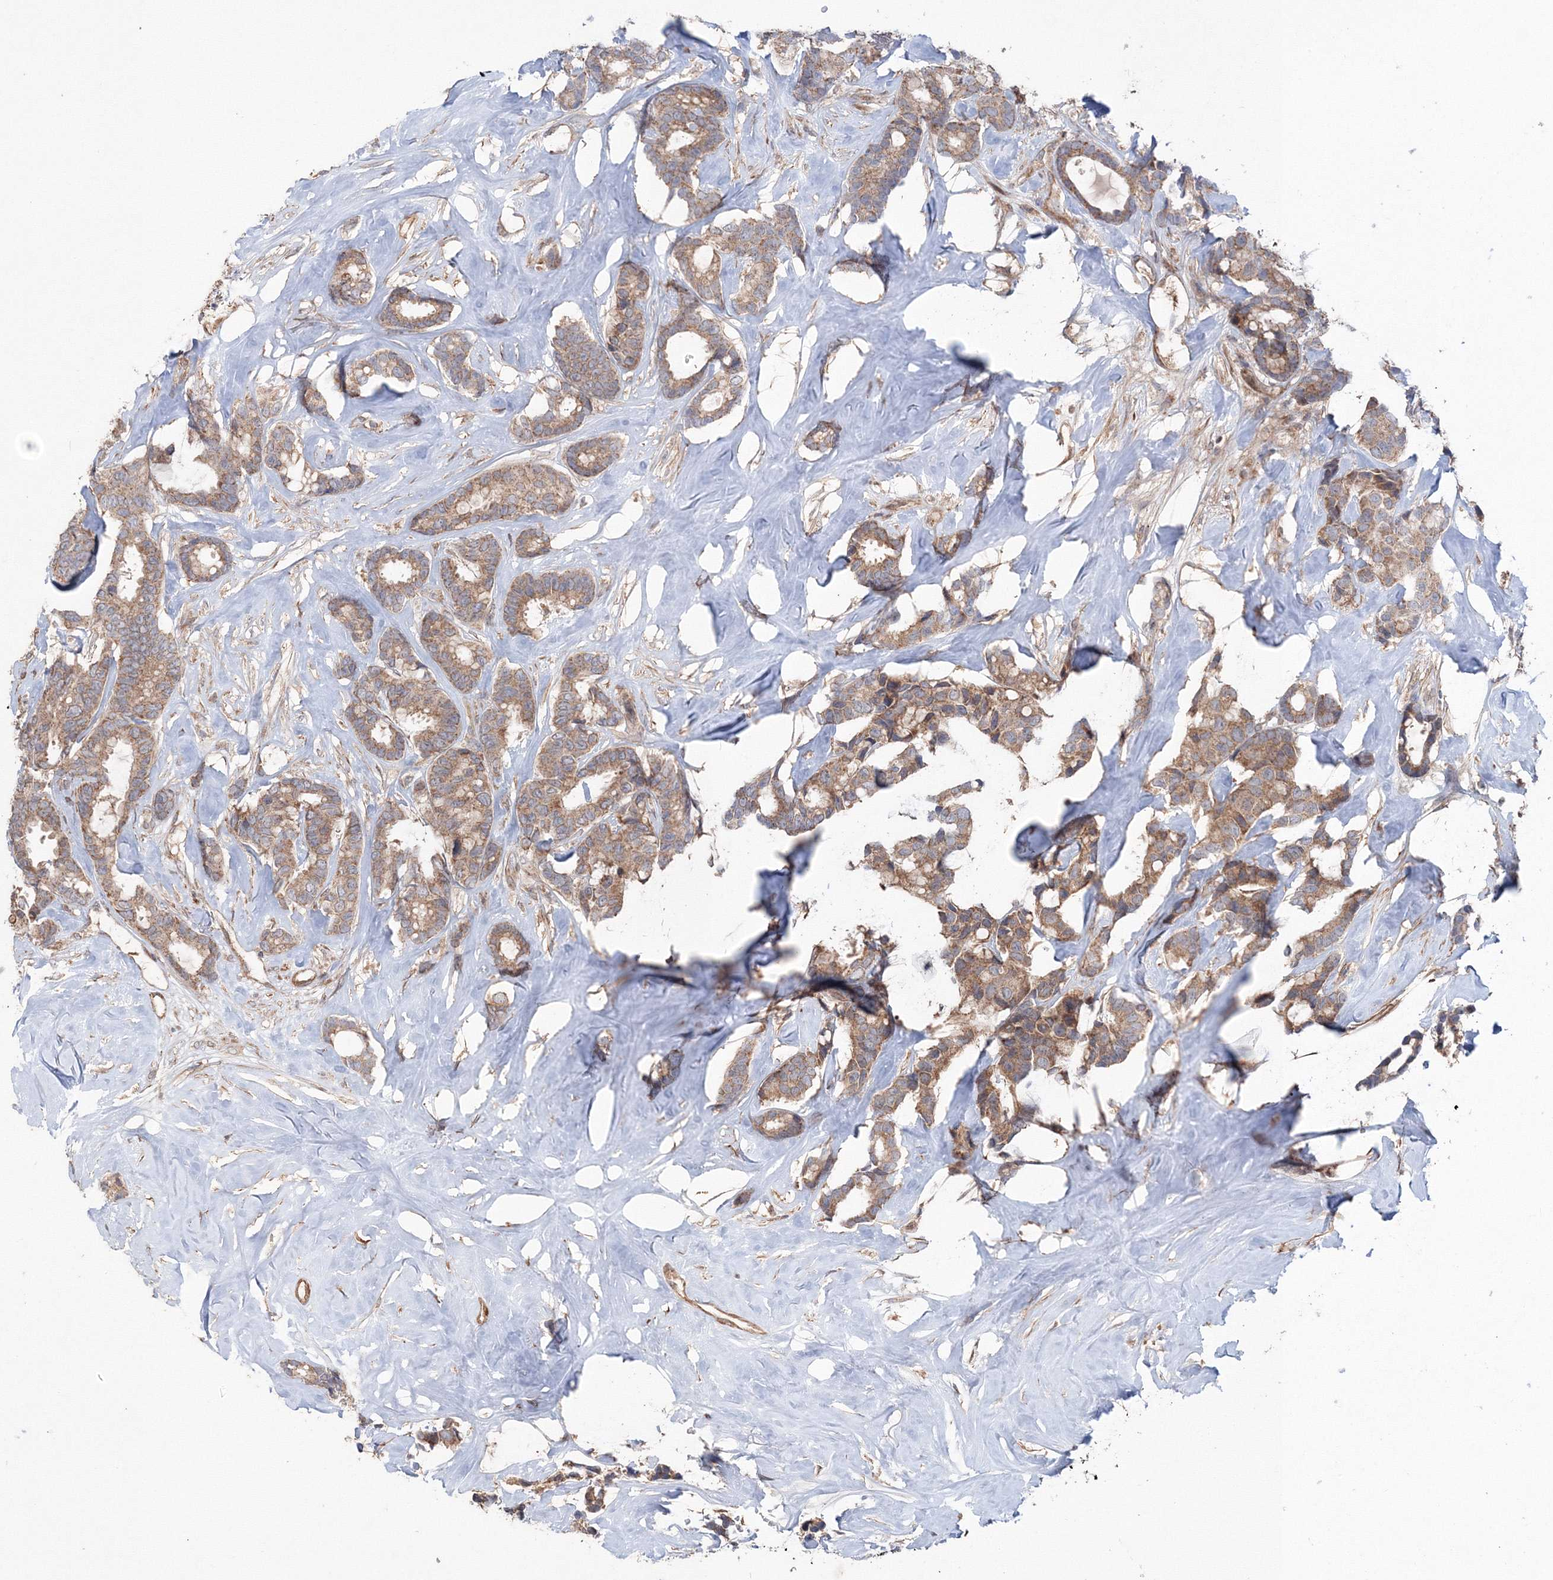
{"staining": {"intensity": "moderate", "quantity": ">75%", "location": "cytoplasmic/membranous"}, "tissue": "breast cancer", "cell_type": "Tumor cells", "image_type": "cancer", "snomed": [{"axis": "morphology", "description": "Duct carcinoma"}, {"axis": "topography", "description": "Breast"}], "caption": "A brown stain labels moderate cytoplasmic/membranous expression of a protein in human breast cancer tumor cells.", "gene": "NOA1", "patient": {"sex": "female", "age": 87}}